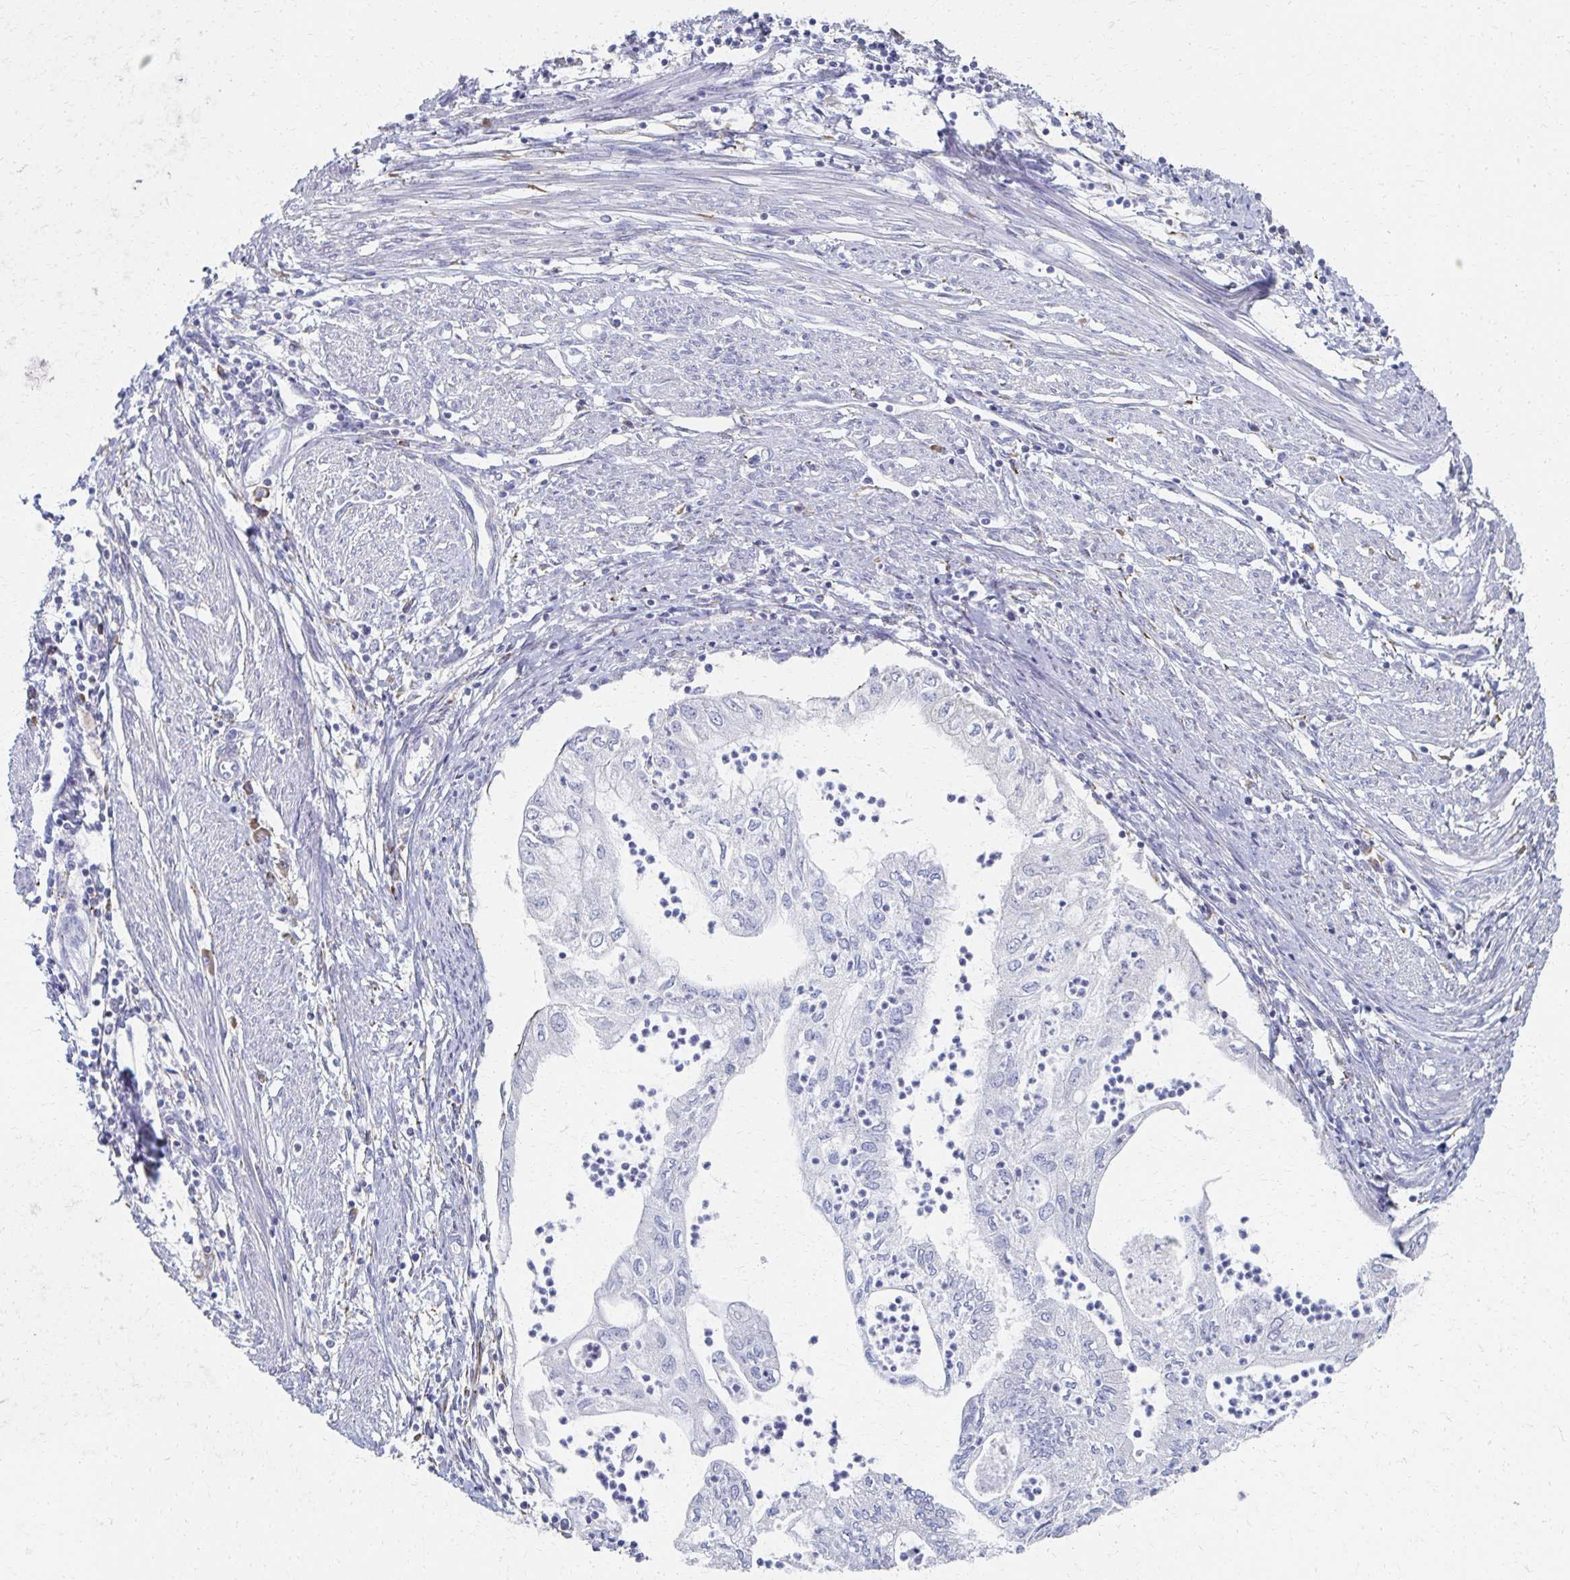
{"staining": {"intensity": "negative", "quantity": "none", "location": "none"}, "tissue": "endometrial cancer", "cell_type": "Tumor cells", "image_type": "cancer", "snomed": [{"axis": "morphology", "description": "Adenocarcinoma, NOS"}, {"axis": "topography", "description": "Endometrium"}], "caption": "High power microscopy micrograph of an immunohistochemistry image of endometrial cancer, revealing no significant staining in tumor cells.", "gene": "ATP1A3", "patient": {"sex": "female", "age": 75}}